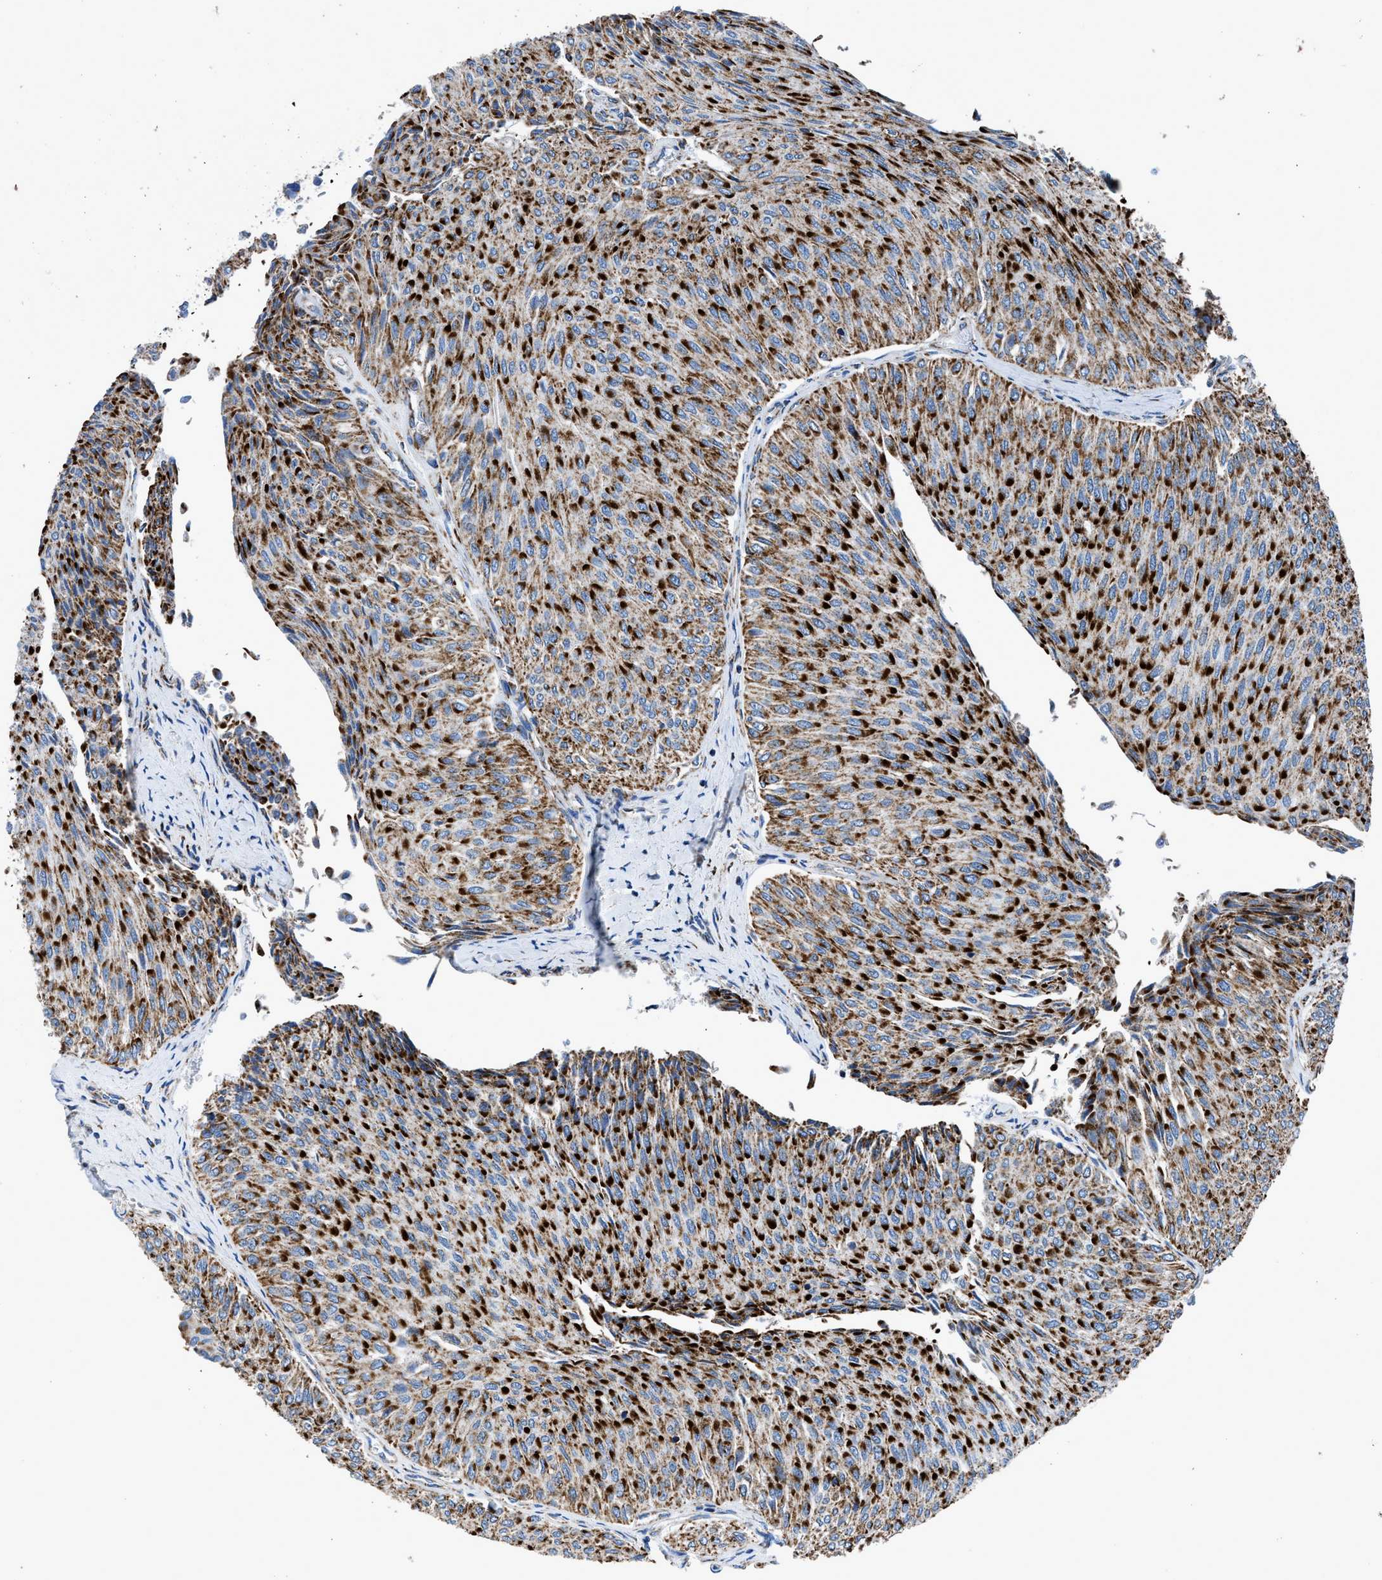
{"staining": {"intensity": "moderate", "quantity": ">75%", "location": "cytoplasmic/membranous"}, "tissue": "urothelial cancer", "cell_type": "Tumor cells", "image_type": "cancer", "snomed": [{"axis": "morphology", "description": "Urothelial carcinoma, Low grade"}, {"axis": "topography", "description": "Urinary bladder"}], "caption": "Protein staining by IHC displays moderate cytoplasmic/membranous expression in about >75% of tumor cells in urothelial carcinoma (low-grade). (IHC, brightfield microscopy, high magnification).", "gene": "ZDHHC3", "patient": {"sex": "male", "age": 78}}